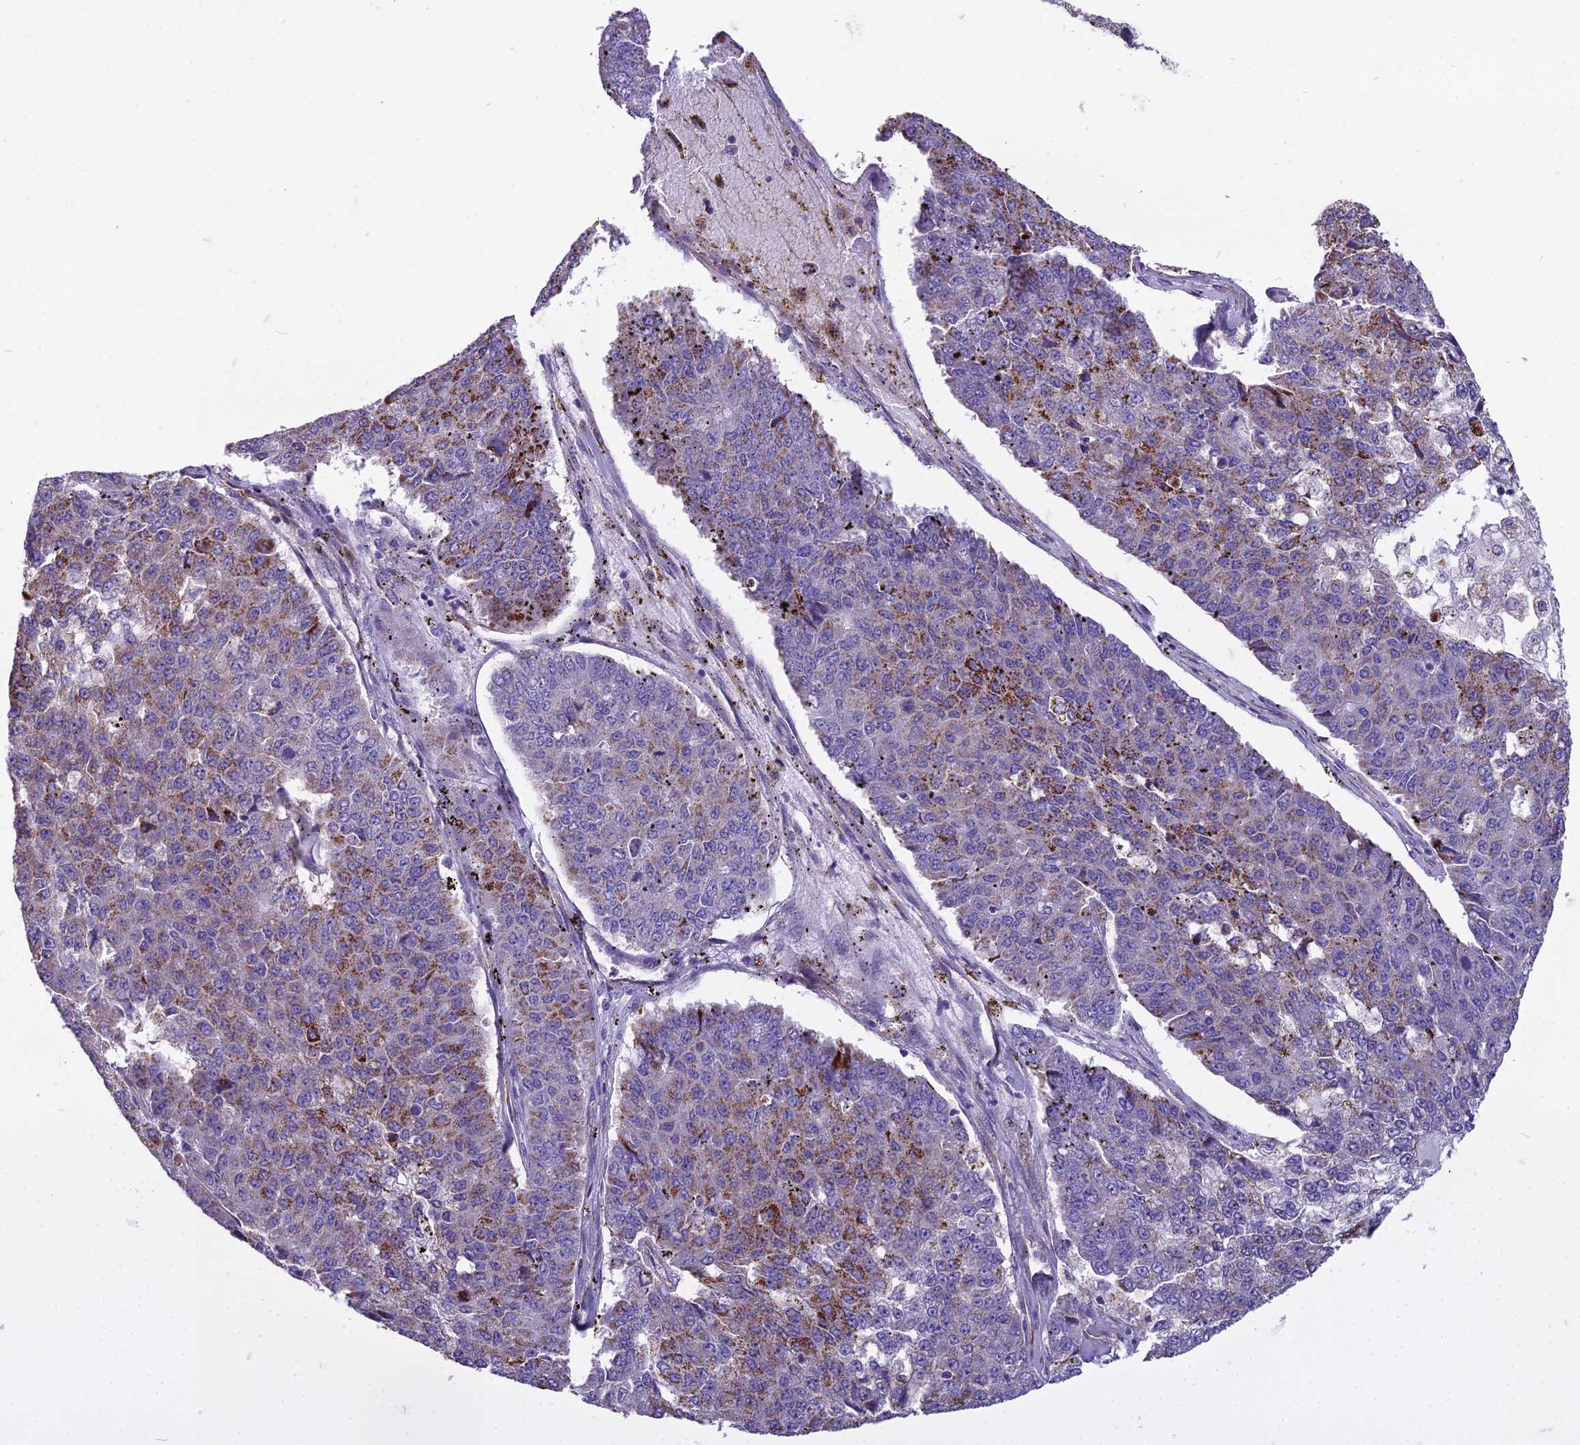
{"staining": {"intensity": "moderate", "quantity": "25%-75%", "location": "cytoplasmic/membranous"}, "tissue": "pancreatic cancer", "cell_type": "Tumor cells", "image_type": "cancer", "snomed": [{"axis": "morphology", "description": "Adenocarcinoma, NOS"}, {"axis": "topography", "description": "Pancreas"}], "caption": "Immunohistochemical staining of pancreatic cancer (adenocarcinoma) demonstrates moderate cytoplasmic/membranous protein expression in about 25%-75% of tumor cells.", "gene": "DUS2", "patient": {"sex": "male", "age": 50}}